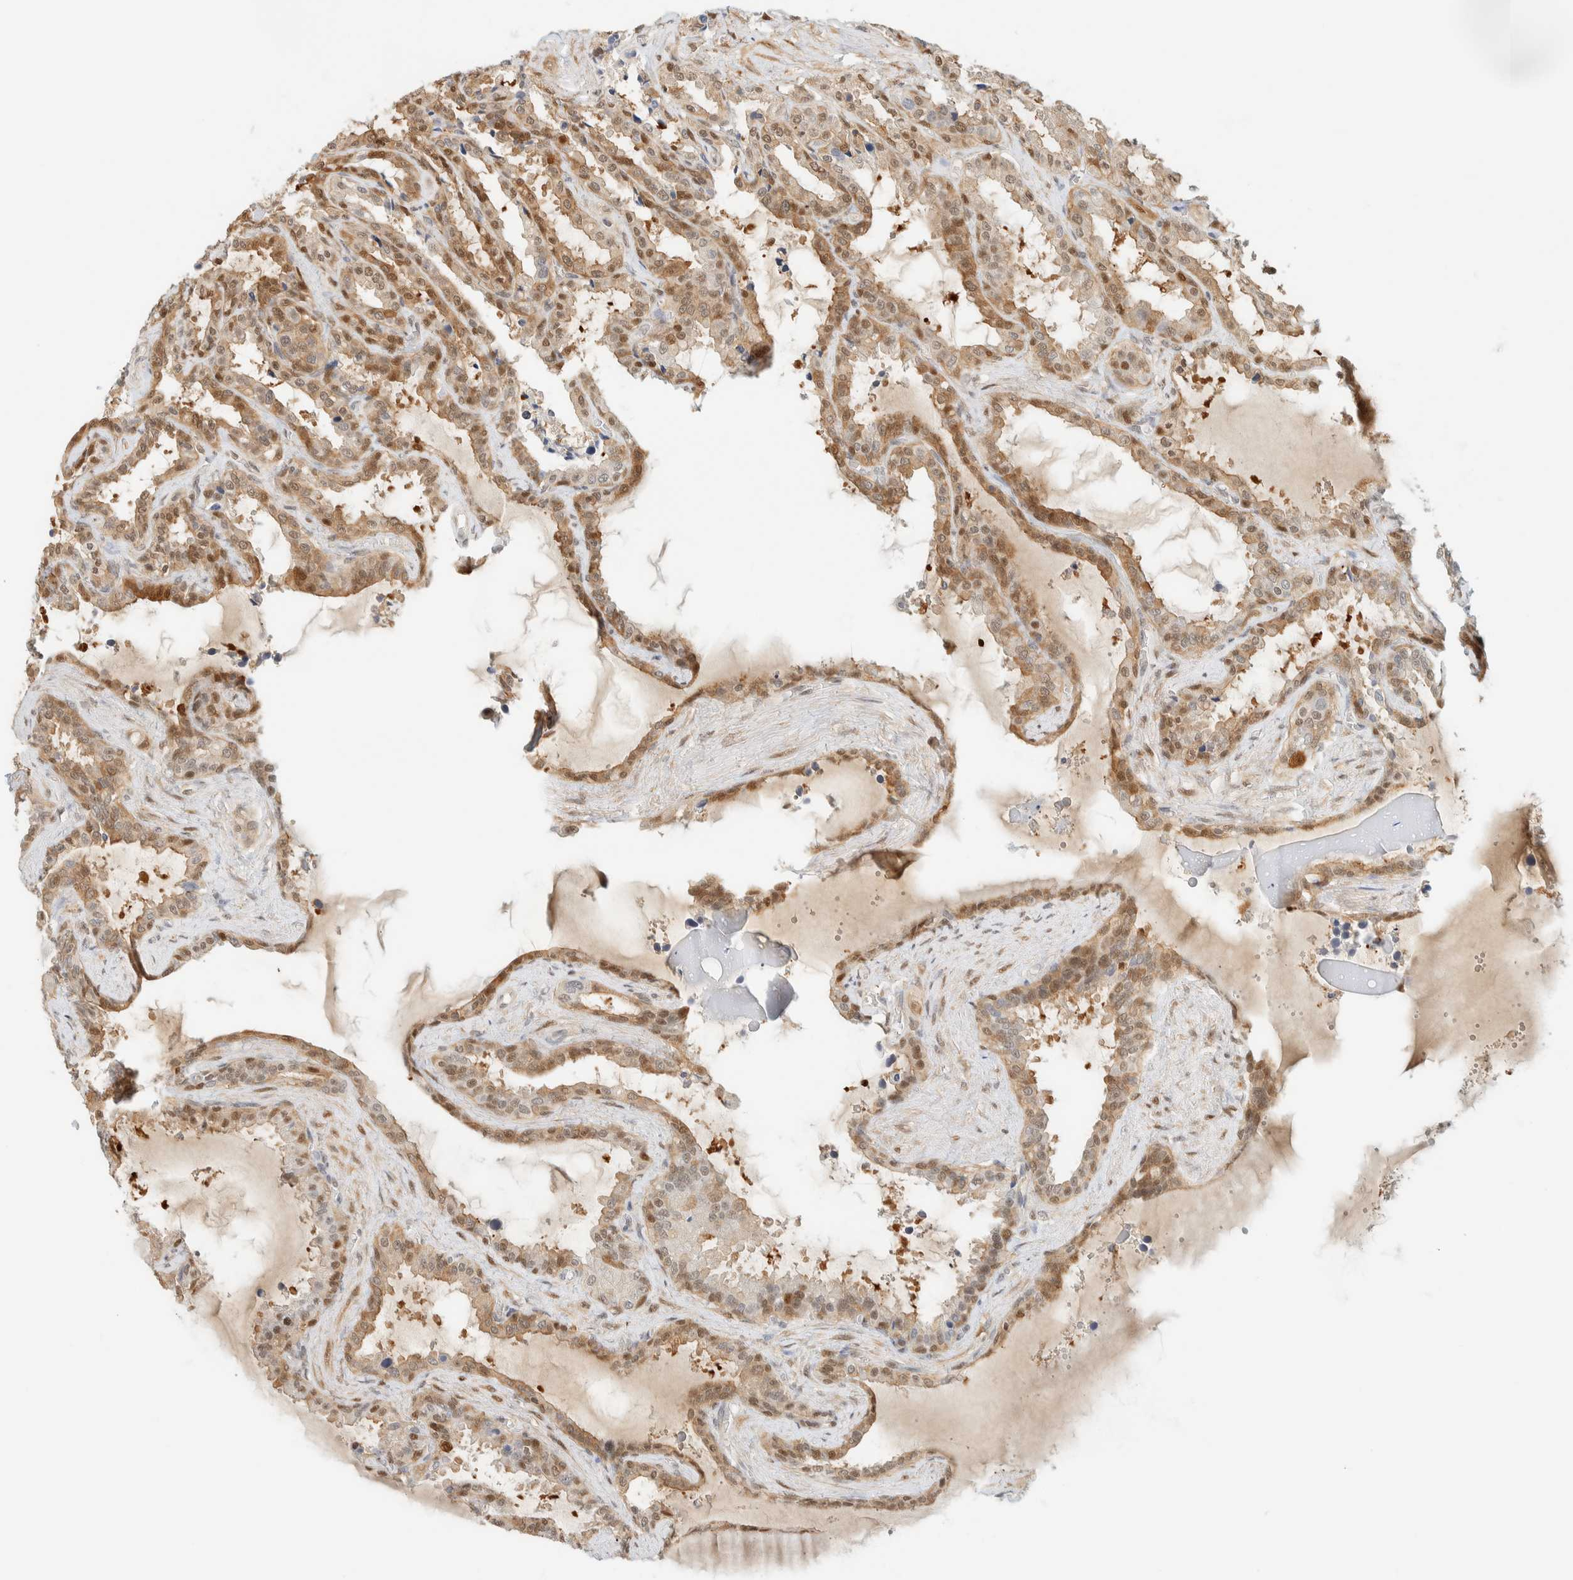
{"staining": {"intensity": "moderate", "quantity": ">75%", "location": "cytoplasmic/membranous,nuclear"}, "tissue": "seminal vesicle", "cell_type": "Glandular cells", "image_type": "normal", "snomed": [{"axis": "morphology", "description": "Normal tissue, NOS"}, {"axis": "topography", "description": "Seminal veicle"}], "caption": "The histopathology image demonstrates immunohistochemical staining of normal seminal vesicle. There is moderate cytoplasmic/membranous,nuclear positivity is appreciated in approximately >75% of glandular cells. Ihc stains the protein in brown and the nuclei are stained blue.", "gene": "ZBTB37", "patient": {"sex": "male", "age": 46}}